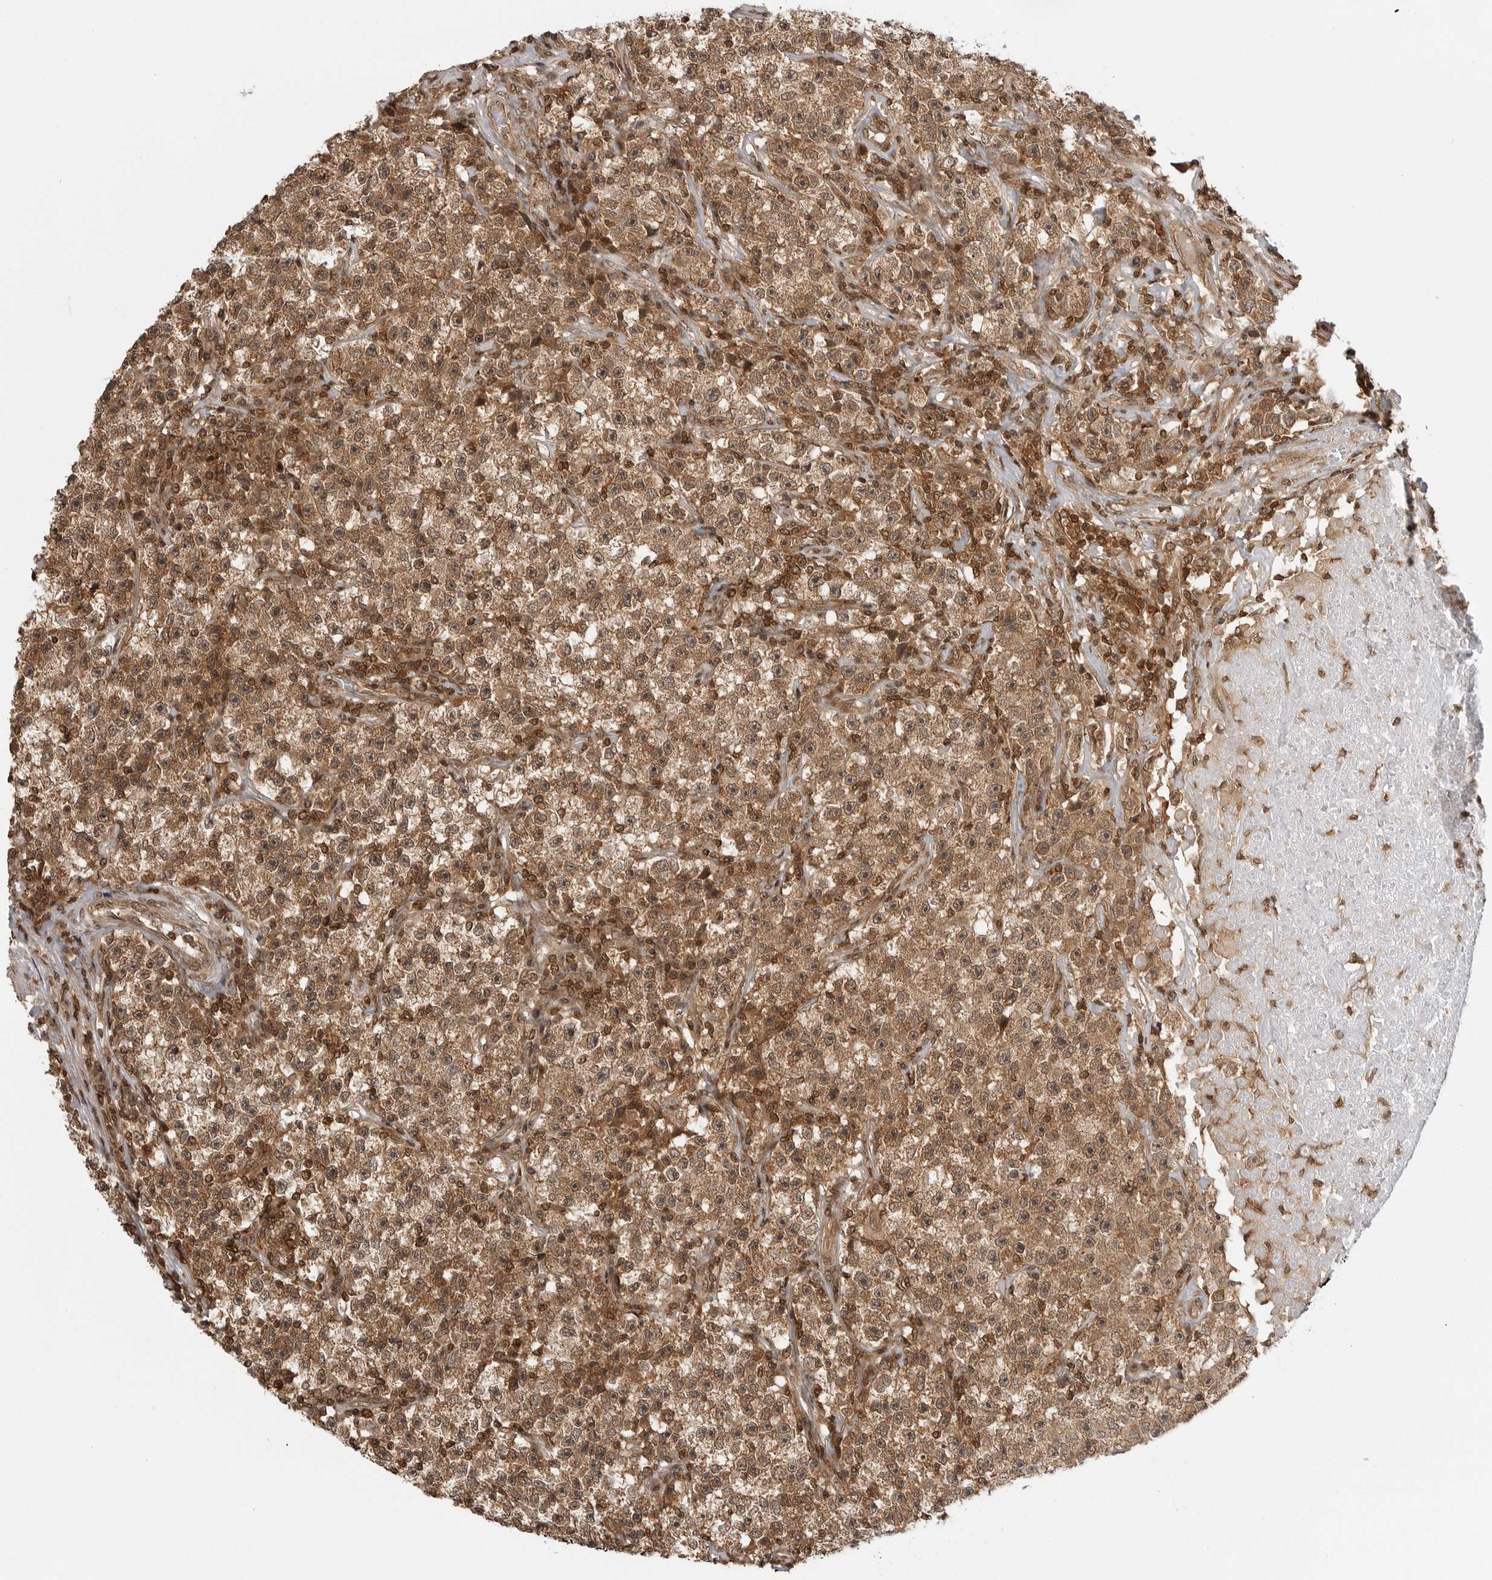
{"staining": {"intensity": "moderate", "quantity": ">75%", "location": "cytoplasmic/membranous,nuclear"}, "tissue": "testis cancer", "cell_type": "Tumor cells", "image_type": "cancer", "snomed": [{"axis": "morphology", "description": "Seminoma, NOS"}, {"axis": "topography", "description": "Testis"}], "caption": "Immunohistochemical staining of human seminoma (testis) demonstrates medium levels of moderate cytoplasmic/membranous and nuclear staining in approximately >75% of tumor cells.", "gene": "SZRD1", "patient": {"sex": "male", "age": 22}}